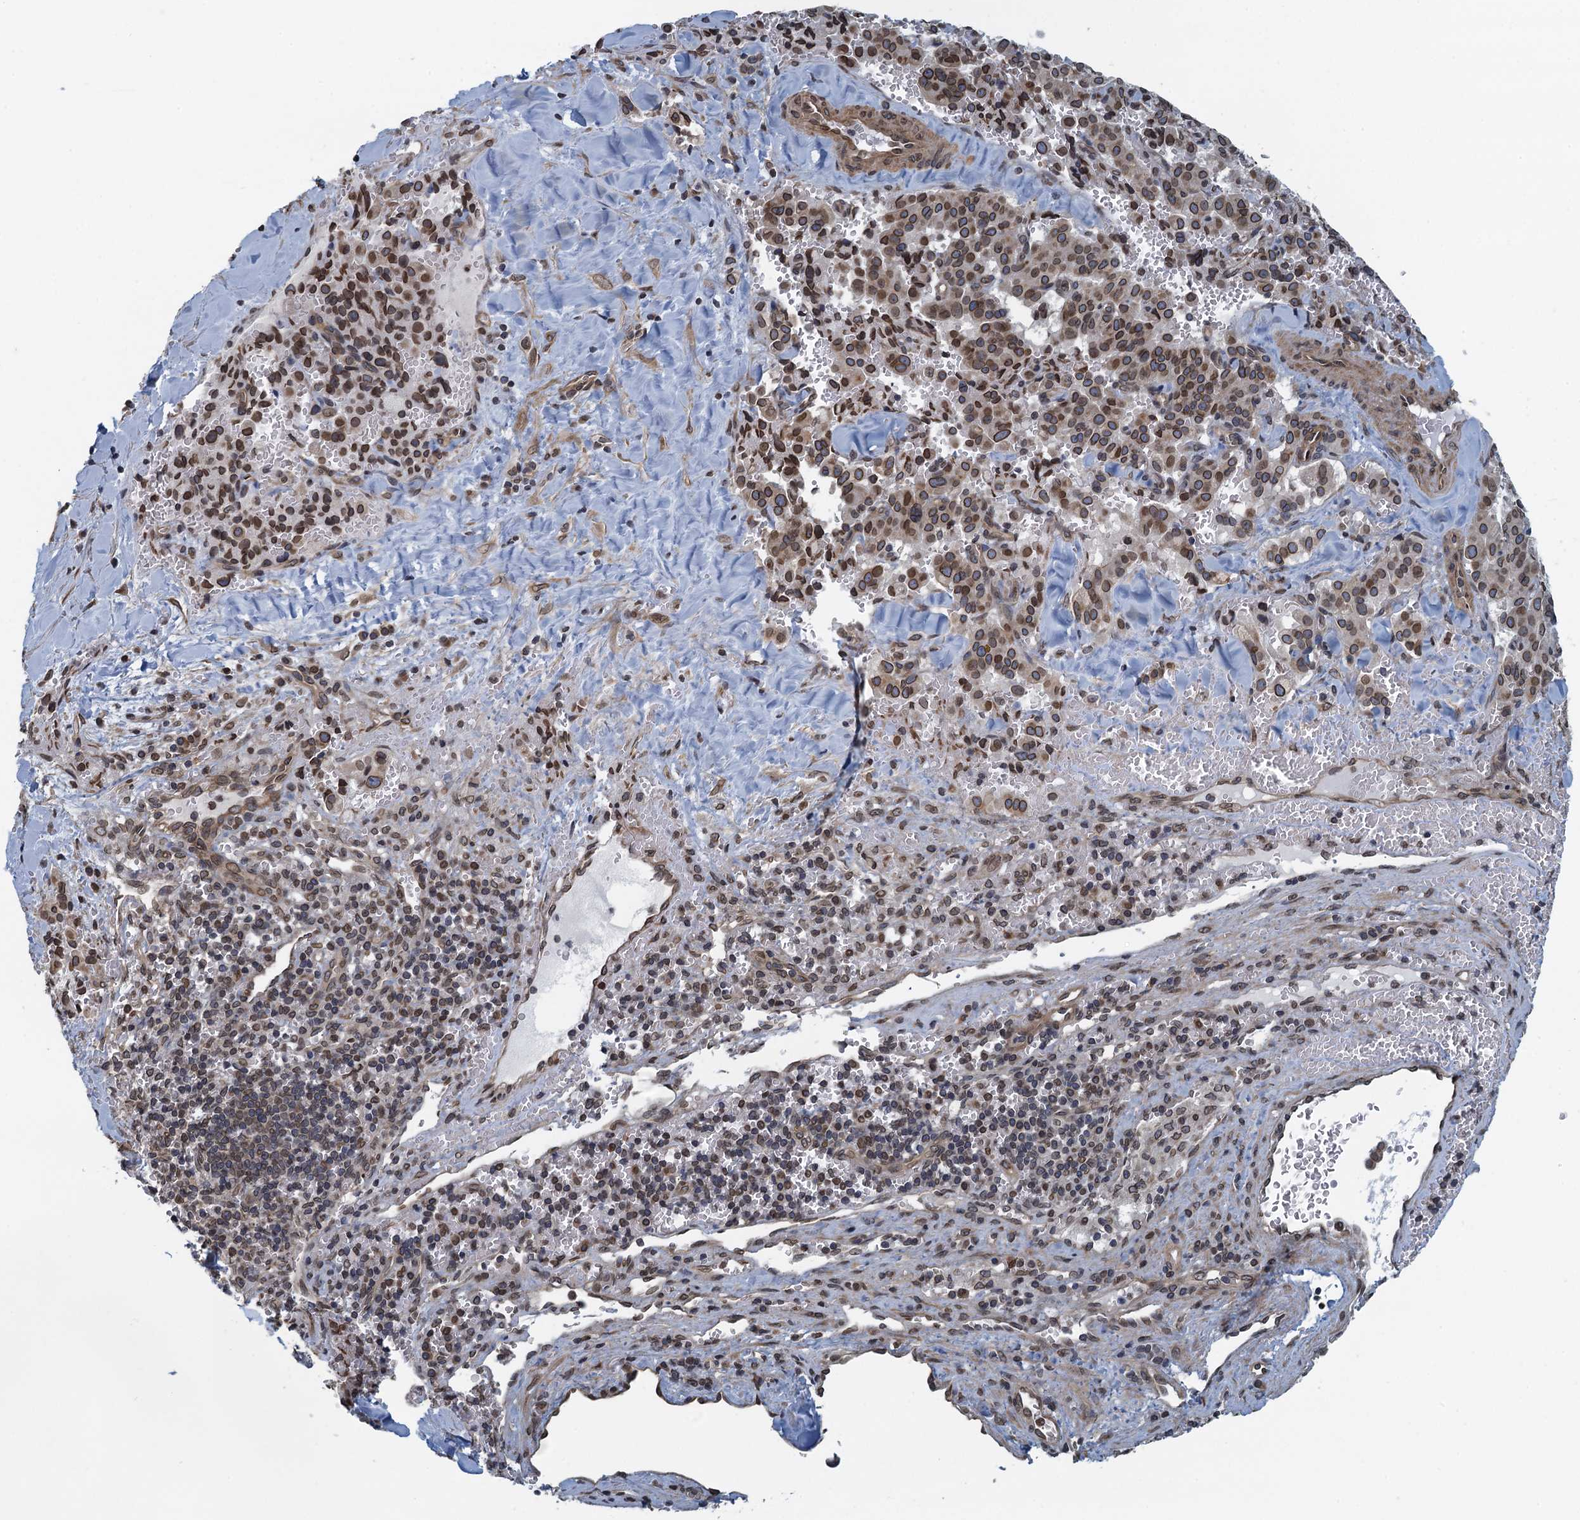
{"staining": {"intensity": "moderate", "quantity": ">75%", "location": "cytoplasmic/membranous,nuclear"}, "tissue": "pancreatic cancer", "cell_type": "Tumor cells", "image_type": "cancer", "snomed": [{"axis": "morphology", "description": "Adenocarcinoma, NOS"}, {"axis": "topography", "description": "Pancreas"}], "caption": "Pancreatic adenocarcinoma tissue demonstrates moderate cytoplasmic/membranous and nuclear staining in about >75% of tumor cells Nuclei are stained in blue.", "gene": "CCDC34", "patient": {"sex": "male", "age": 65}}